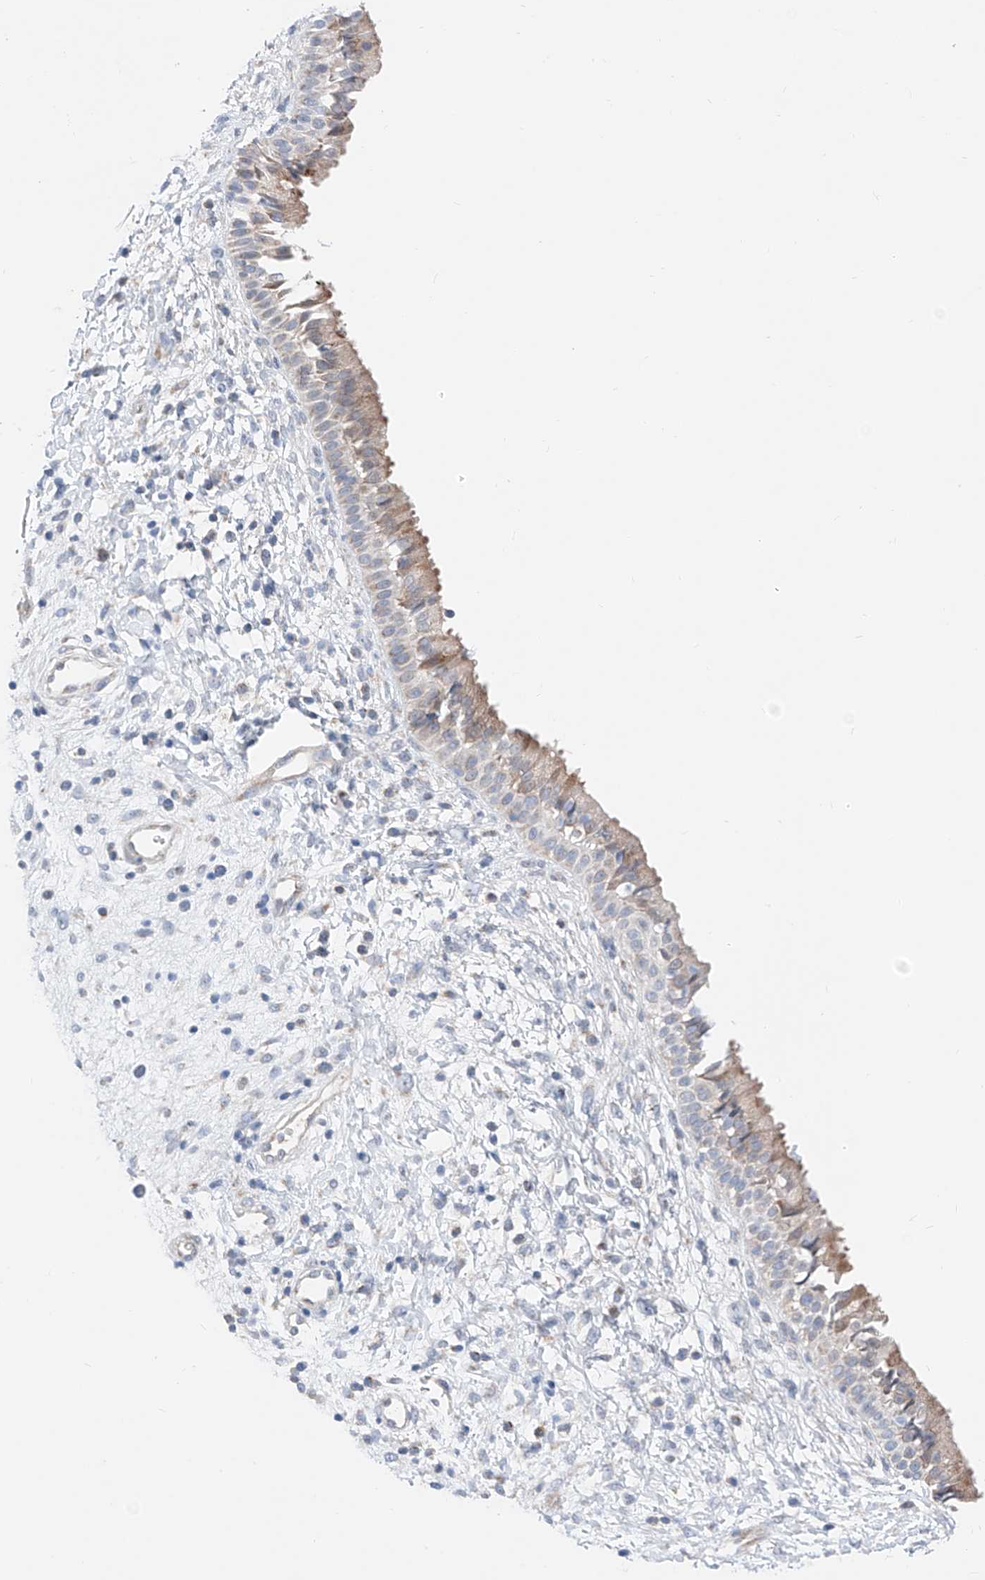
{"staining": {"intensity": "strong", "quantity": "25%-75%", "location": "cytoplasmic/membranous"}, "tissue": "nasopharynx", "cell_type": "Respiratory epithelial cells", "image_type": "normal", "snomed": [{"axis": "morphology", "description": "Normal tissue, NOS"}, {"axis": "topography", "description": "Nasopharynx"}], "caption": "IHC micrograph of unremarkable nasopharynx stained for a protein (brown), which shows high levels of strong cytoplasmic/membranous staining in about 25%-75% of respiratory epithelial cells.", "gene": "MRAP", "patient": {"sex": "male", "age": 22}}